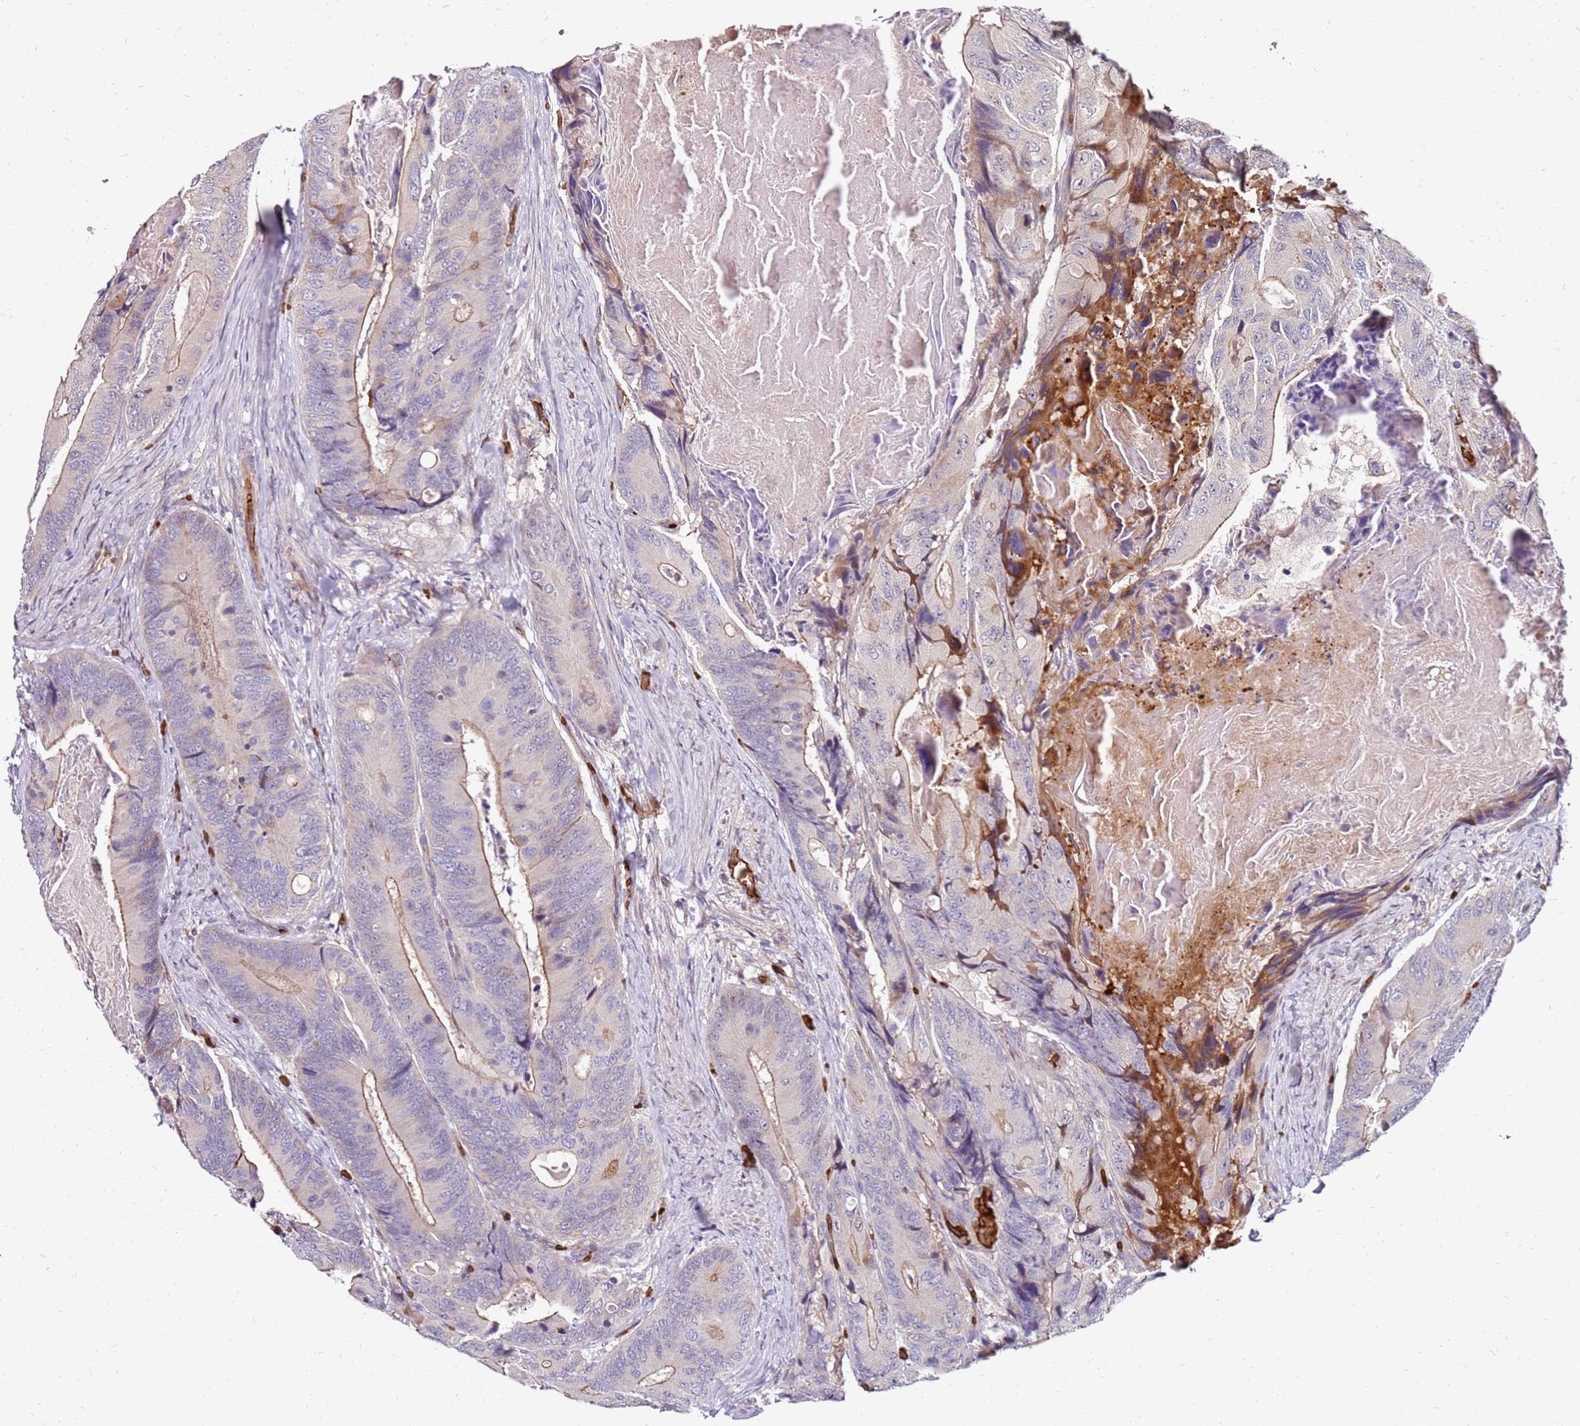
{"staining": {"intensity": "weak", "quantity": "25%-75%", "location": "cytoplasmic/membranous"}, "tissue": "colorectal cancer", "cell_type": "Tumor cells", "image_type": "cancer", "snomed": [{"axis": "morphology", "description": "Adenocarcinoma, NOS"}, {"axis": "topography", "description": "Colon"}], "caption": "High-power microscopy captured an immunohistochemistry photomicrograph of adenocarcinoma (colorectal), revealing weak cytoplasmic/membranous positivity in about 25%-75% of tumor cells.", "gene": "RNF11", "patient": {"sex": "male", "age": 84}}